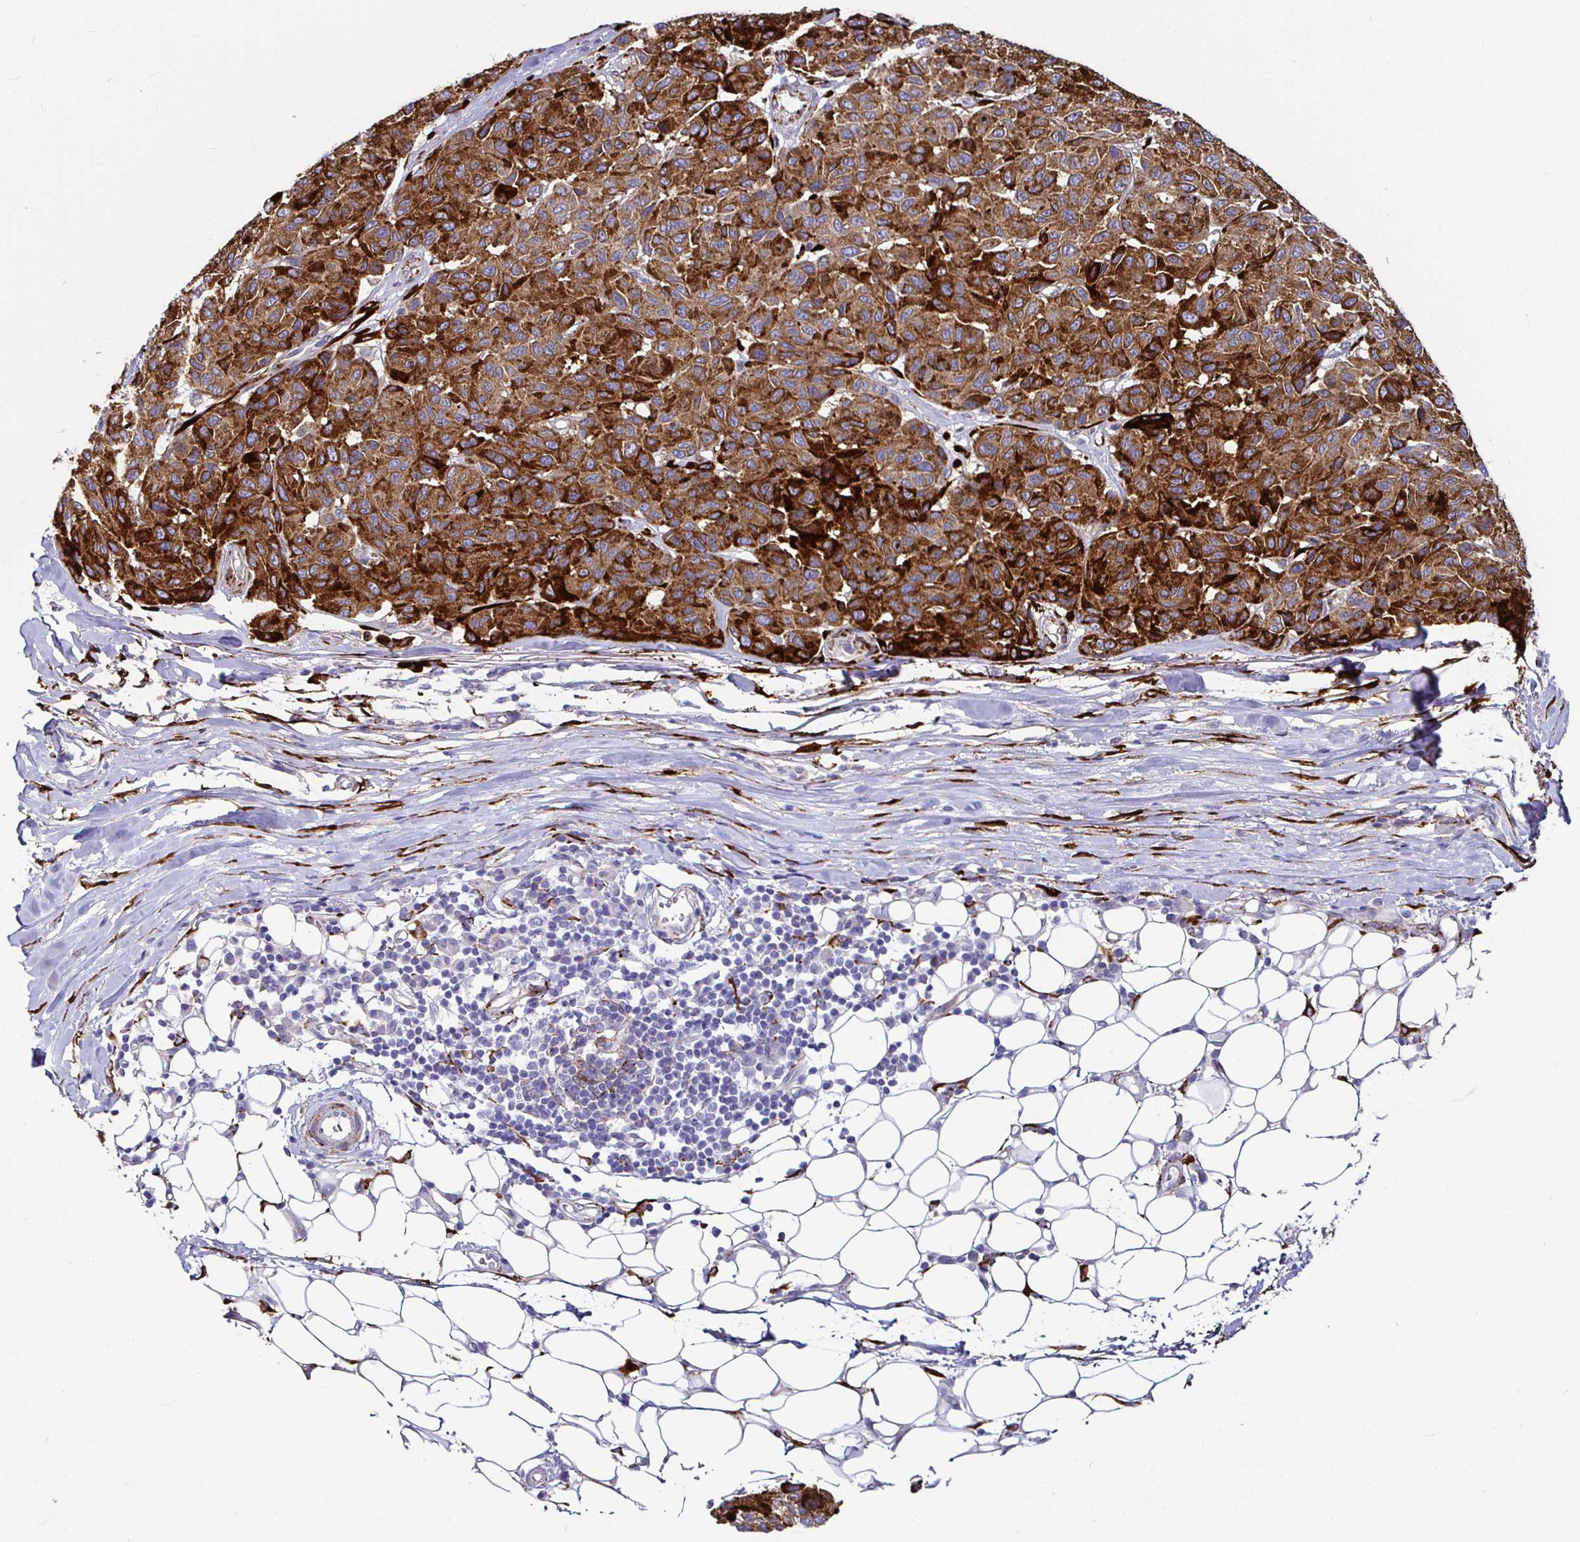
{"staining": {"intensity": "strong", "quantity": ">75%", "location": "cytoplasmic/membranous"}, "tissue": "melanoma", "cell_type": "Tumor cells", "image_type": "cancer", "snomed": [{"axis": "morphology", "description": "Malignant melanoma, NOS"}, {"axis": "topography", "description": "Skin"}], "caption": "This image exhibits IHC staining of malignant melanoma, with high strong cytoplasmic/membranous expression in approximately >75% of tumor cells.", "gene": "P4HA2", "patient": {"sex": "female", "age": 66}}